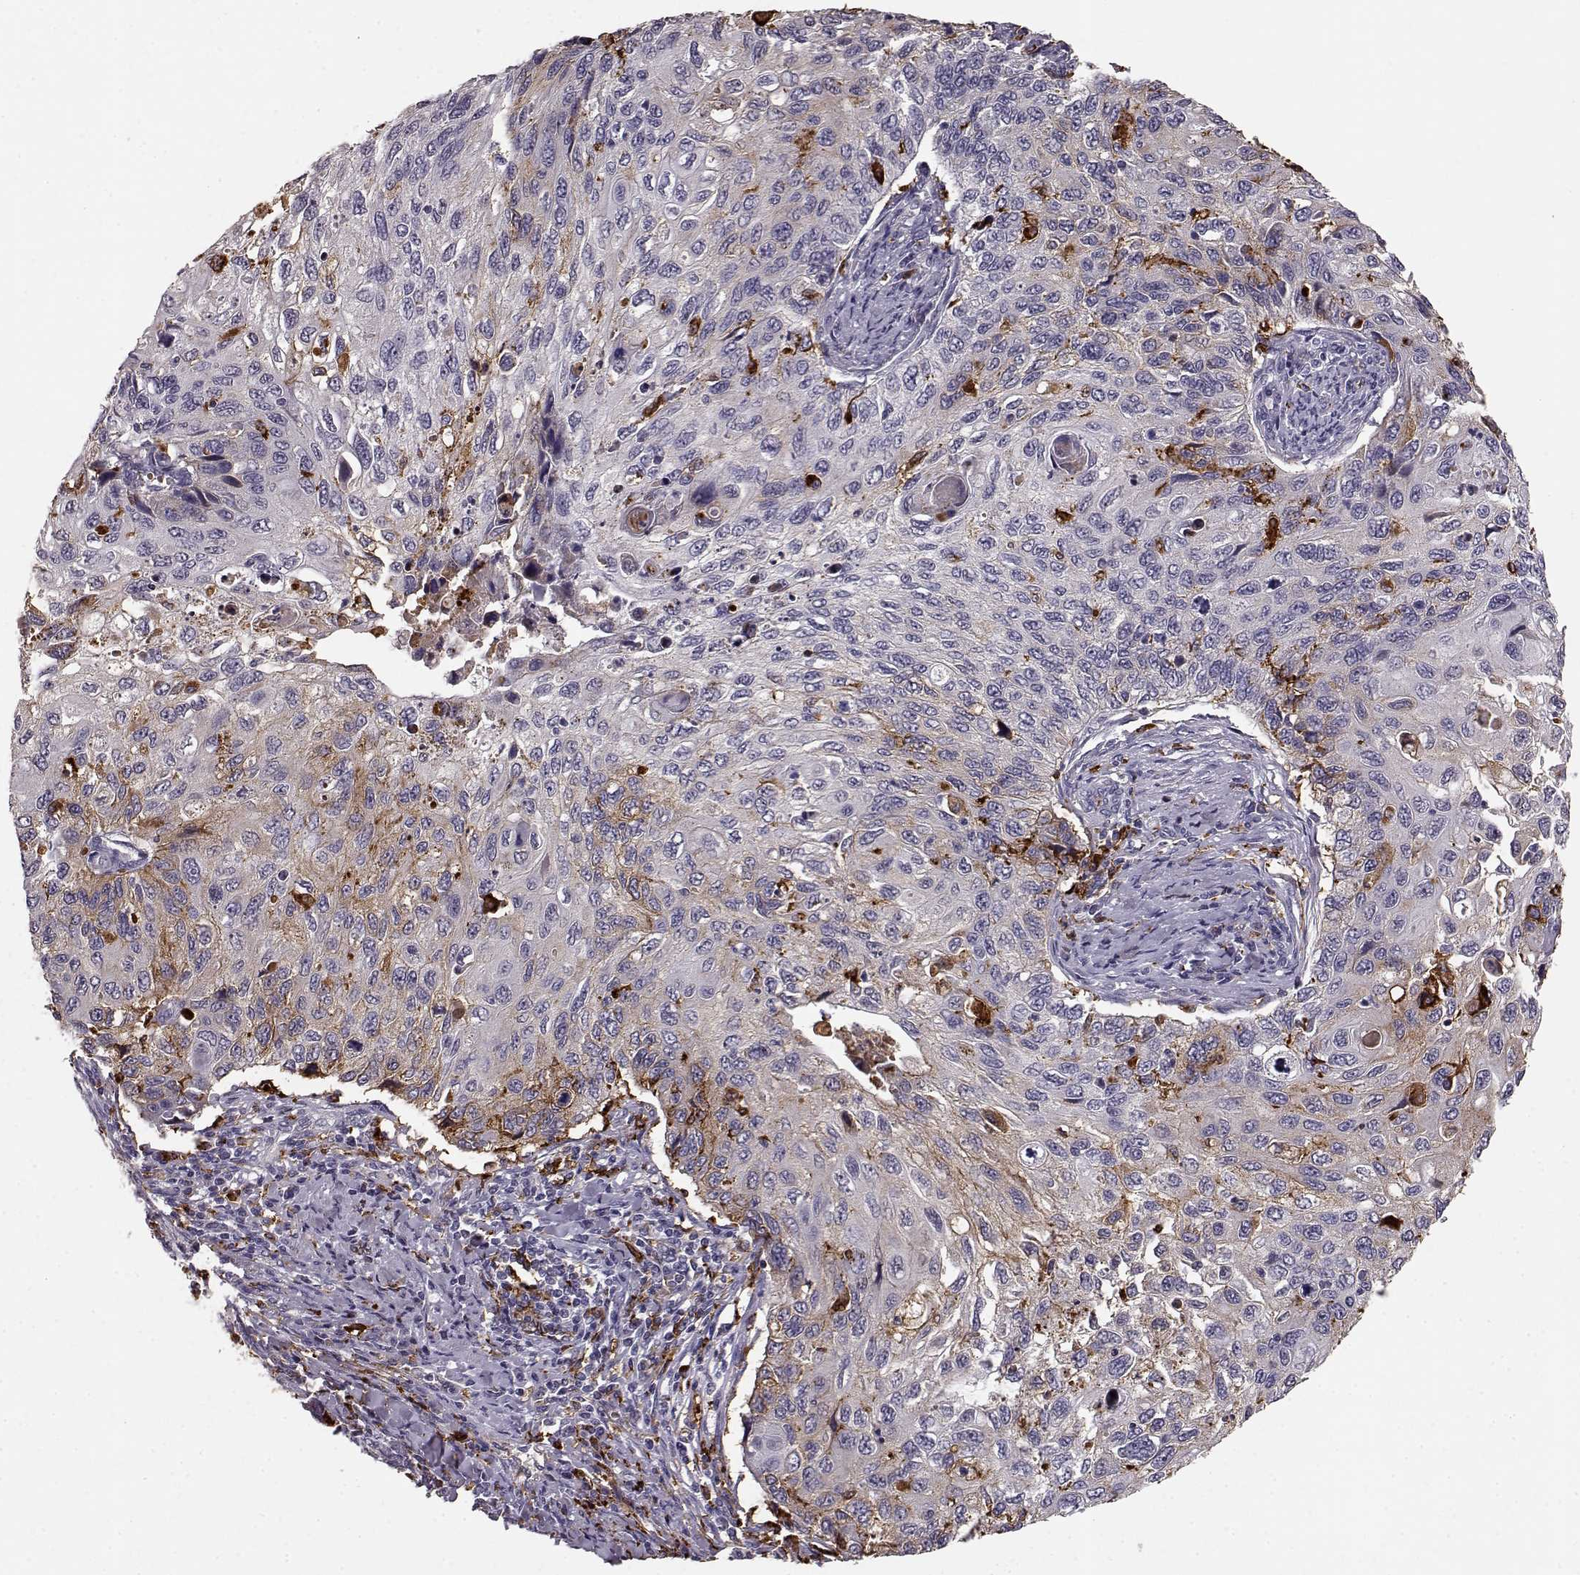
{"staining": {"intensity": "weak", "quantity": "<25%", "location": "cytoplasmic/membranous"}, "tissue": "cervical cancer", "cell_type": "Tumor cells", "image_type": "cancer", "snomed": [{"axis": "morphology", "description": "Squamous cell carcinoma, NOS"}, {"axis": "topography", "description": "Cervix"}], "caption": "Photomicrograph shows no significant protein expression in tumor cells of cervical cancer (squamous cell carcinoma).", "gene": "CCNF", "patient": {"sex": "female", "age": 70}}